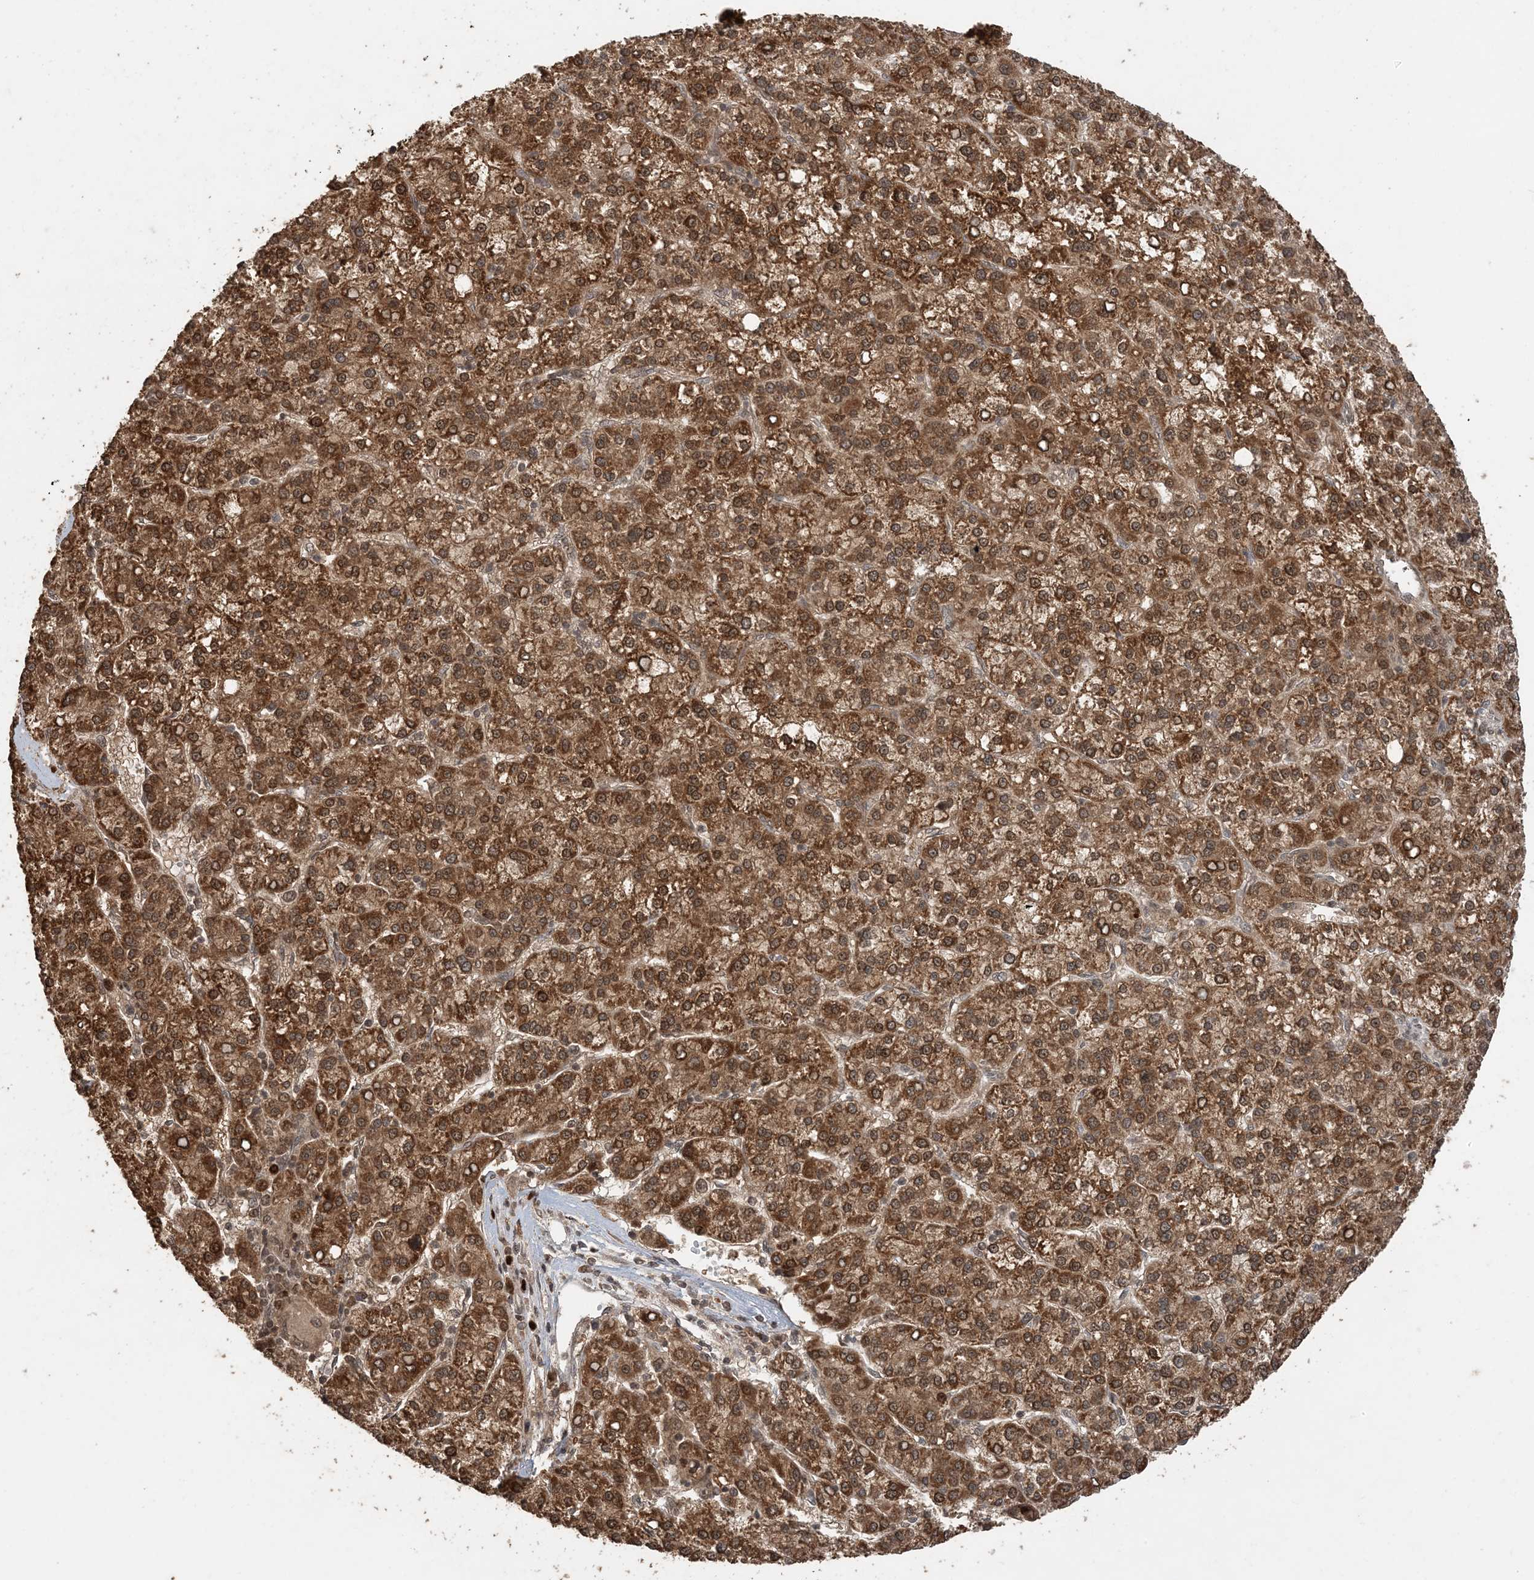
{"staining": {"intensity": "strong", "quantity": ">75%", "location": "cytoplasmic/membranous"}, "tissue": "liver cancer", "cell_type": "Tumor cells", "image_type": "cancer", "snomed": [{"axis": "morphology", "description": "Carcinoma, Hepatocellular, NOS"}, {"axis": "topography", "description": "Liver"}], "caption": "This micrograph displays liver cancer (hepatocellular carcinoma) stained with immunohistochemistry (IHC) to label a protein in brown. The cytoplasmic/membranous of tumor cells show strong positivity for the protein. Nuclei are counter-stained blue.", "gene": "ATP13A2", "patient": {"sex": "female", "age": 58}}